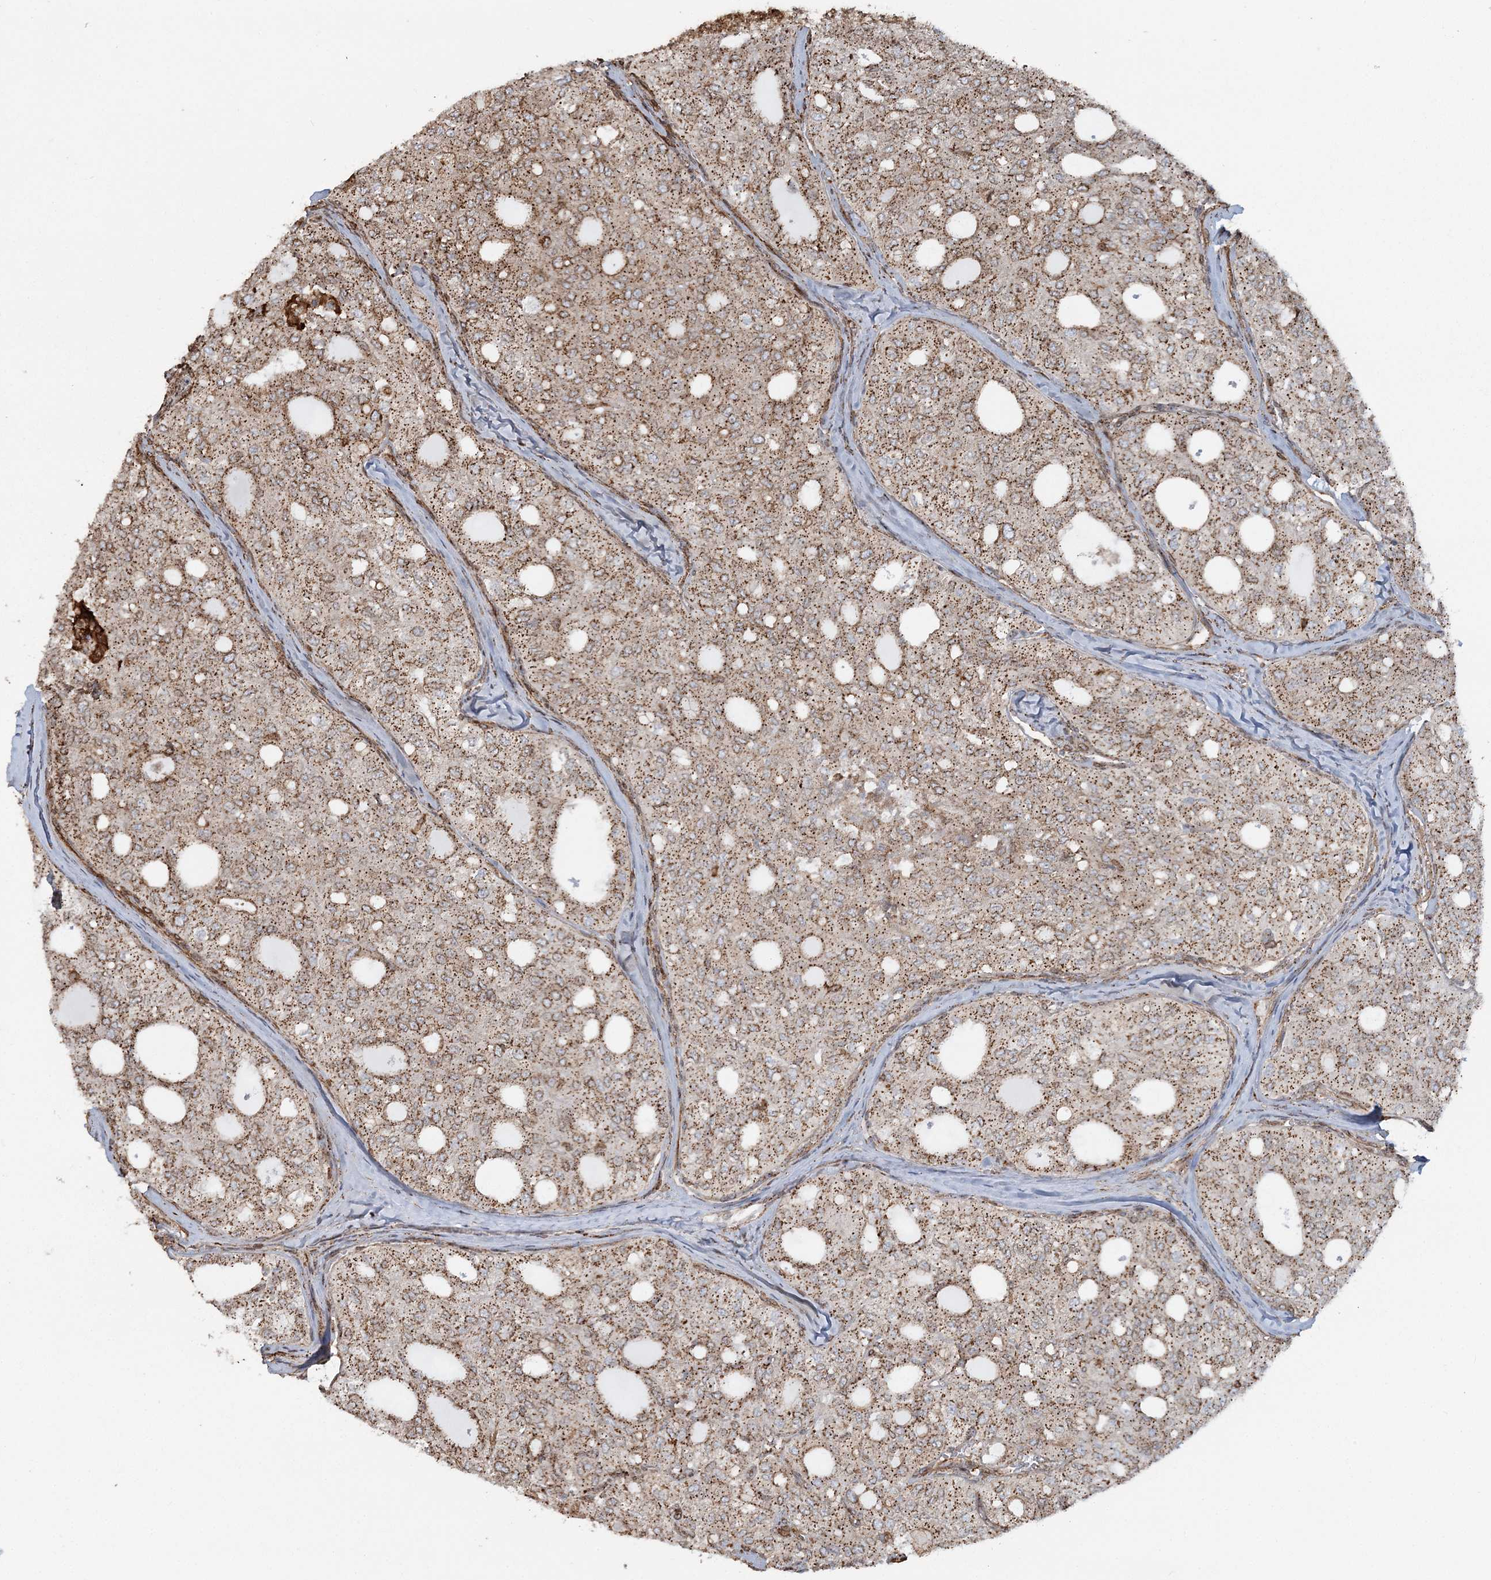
{"staining": {"intensity": "moderate", "quantity": ">75%", "location": "cytoplasmic/membranous"}, "tissue": "thyroid cancer", "cell_type": "Tumor cells", "image_type": "cancer", "snomed": [{"axis": "morphology", "description": "Follicular adenoma carcinoma, NOS"}, {"axis": "topography", "description": "Thyroid gland"}], "caption": "Immunohistochemical staining of follicular adenoma carcinoma (thyroid) displays medium levels of moderate cytoplasmic/membranous protein staining in about >75% of tumor cells.", "gene": "TRAF3IP2", "patient": {"sex": "male", "age": 75}}